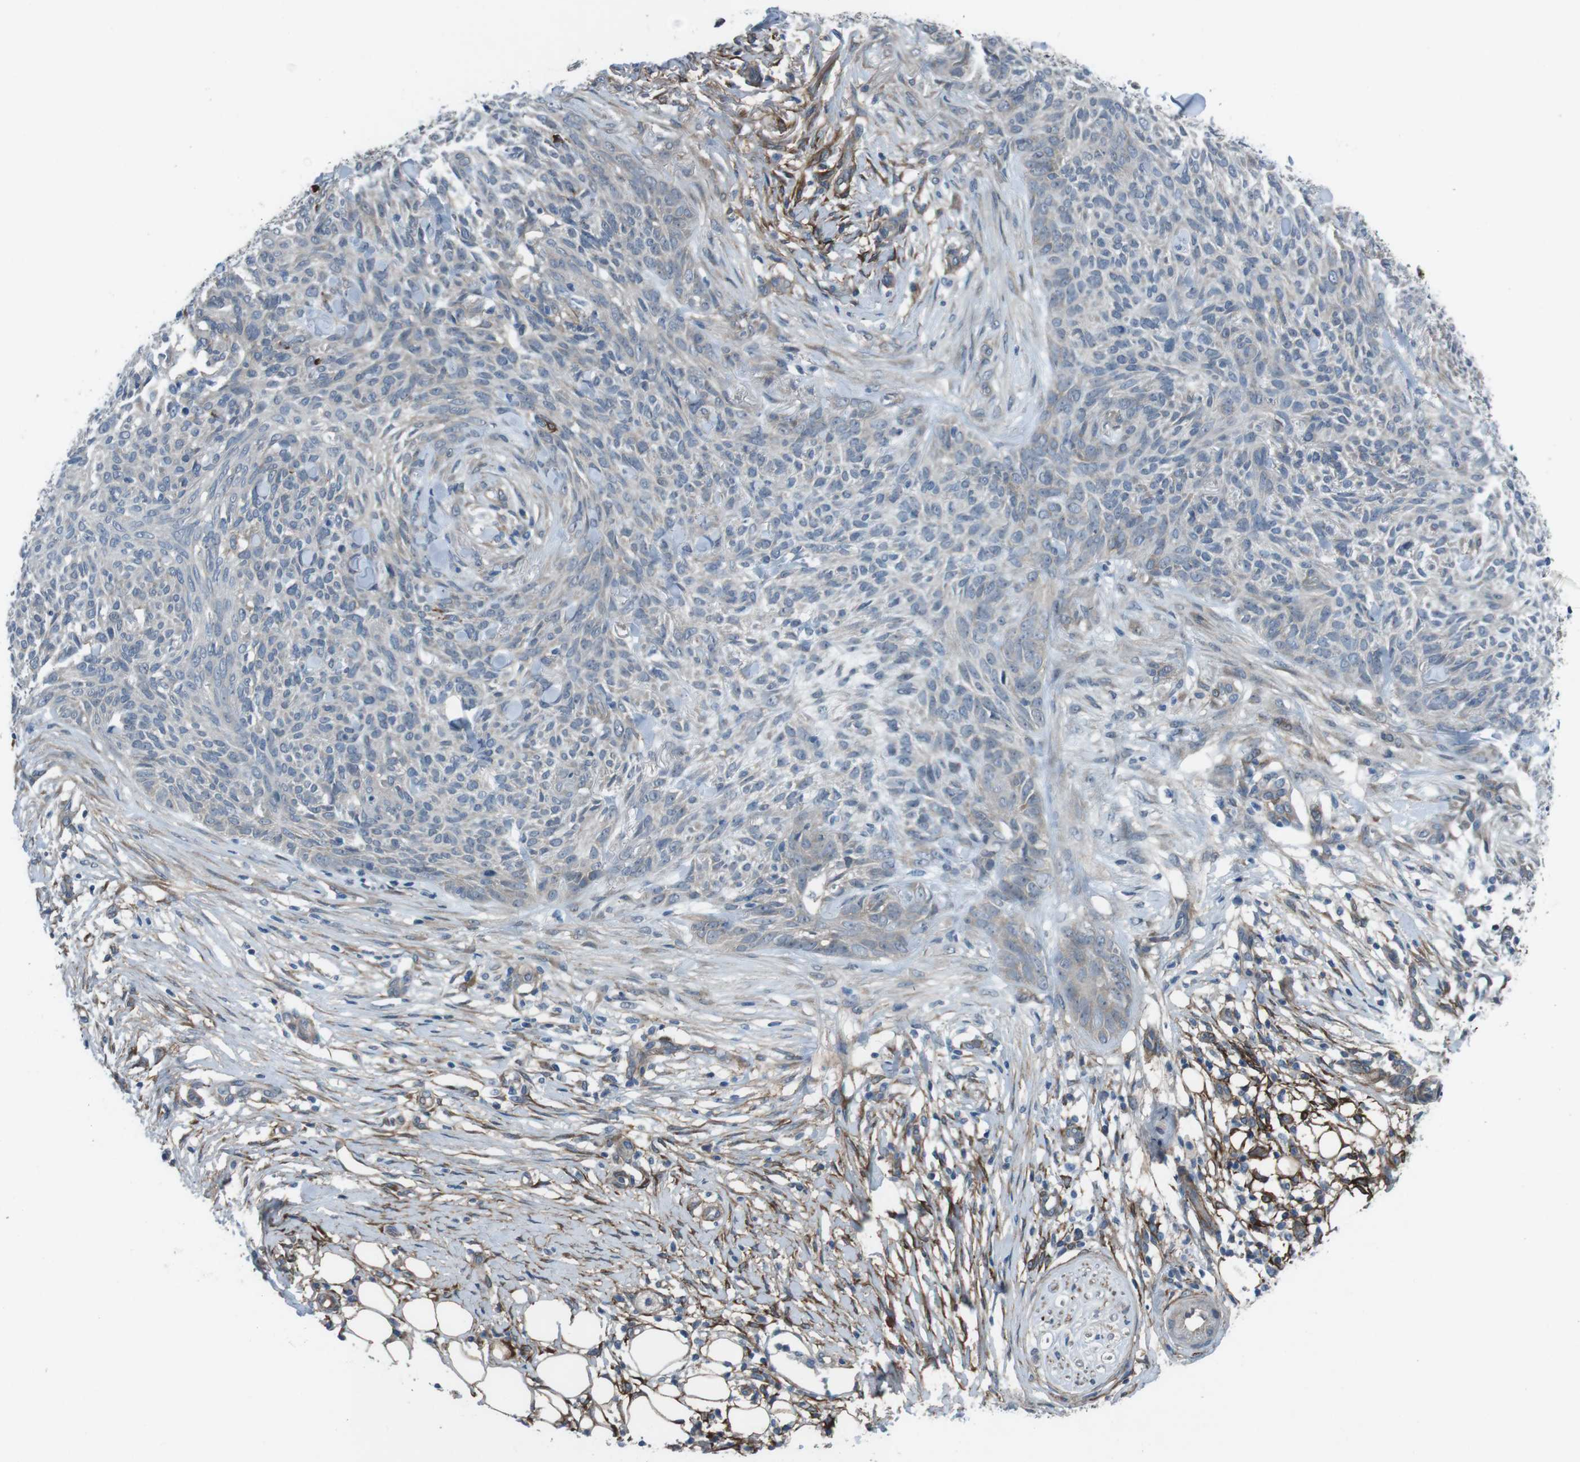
{"staining": {"intensity": "weak", "quantity": "<25%", "location": "cytoplasmic/membranous"}, "tissue": "skin cancer", "cell_type": "Tumor cells", "image_type": "cancer", "snomed": [{"axis": "morphology", "description": "Basal cell carcinoma"}, {"axis": "topography", "description": "Skin"}], "caption": "Skin cancer stained for a protein using IHC displays no staining tumor cells.", "gene": "ANK2", "patient": {"sex": "female", "age": 84}}